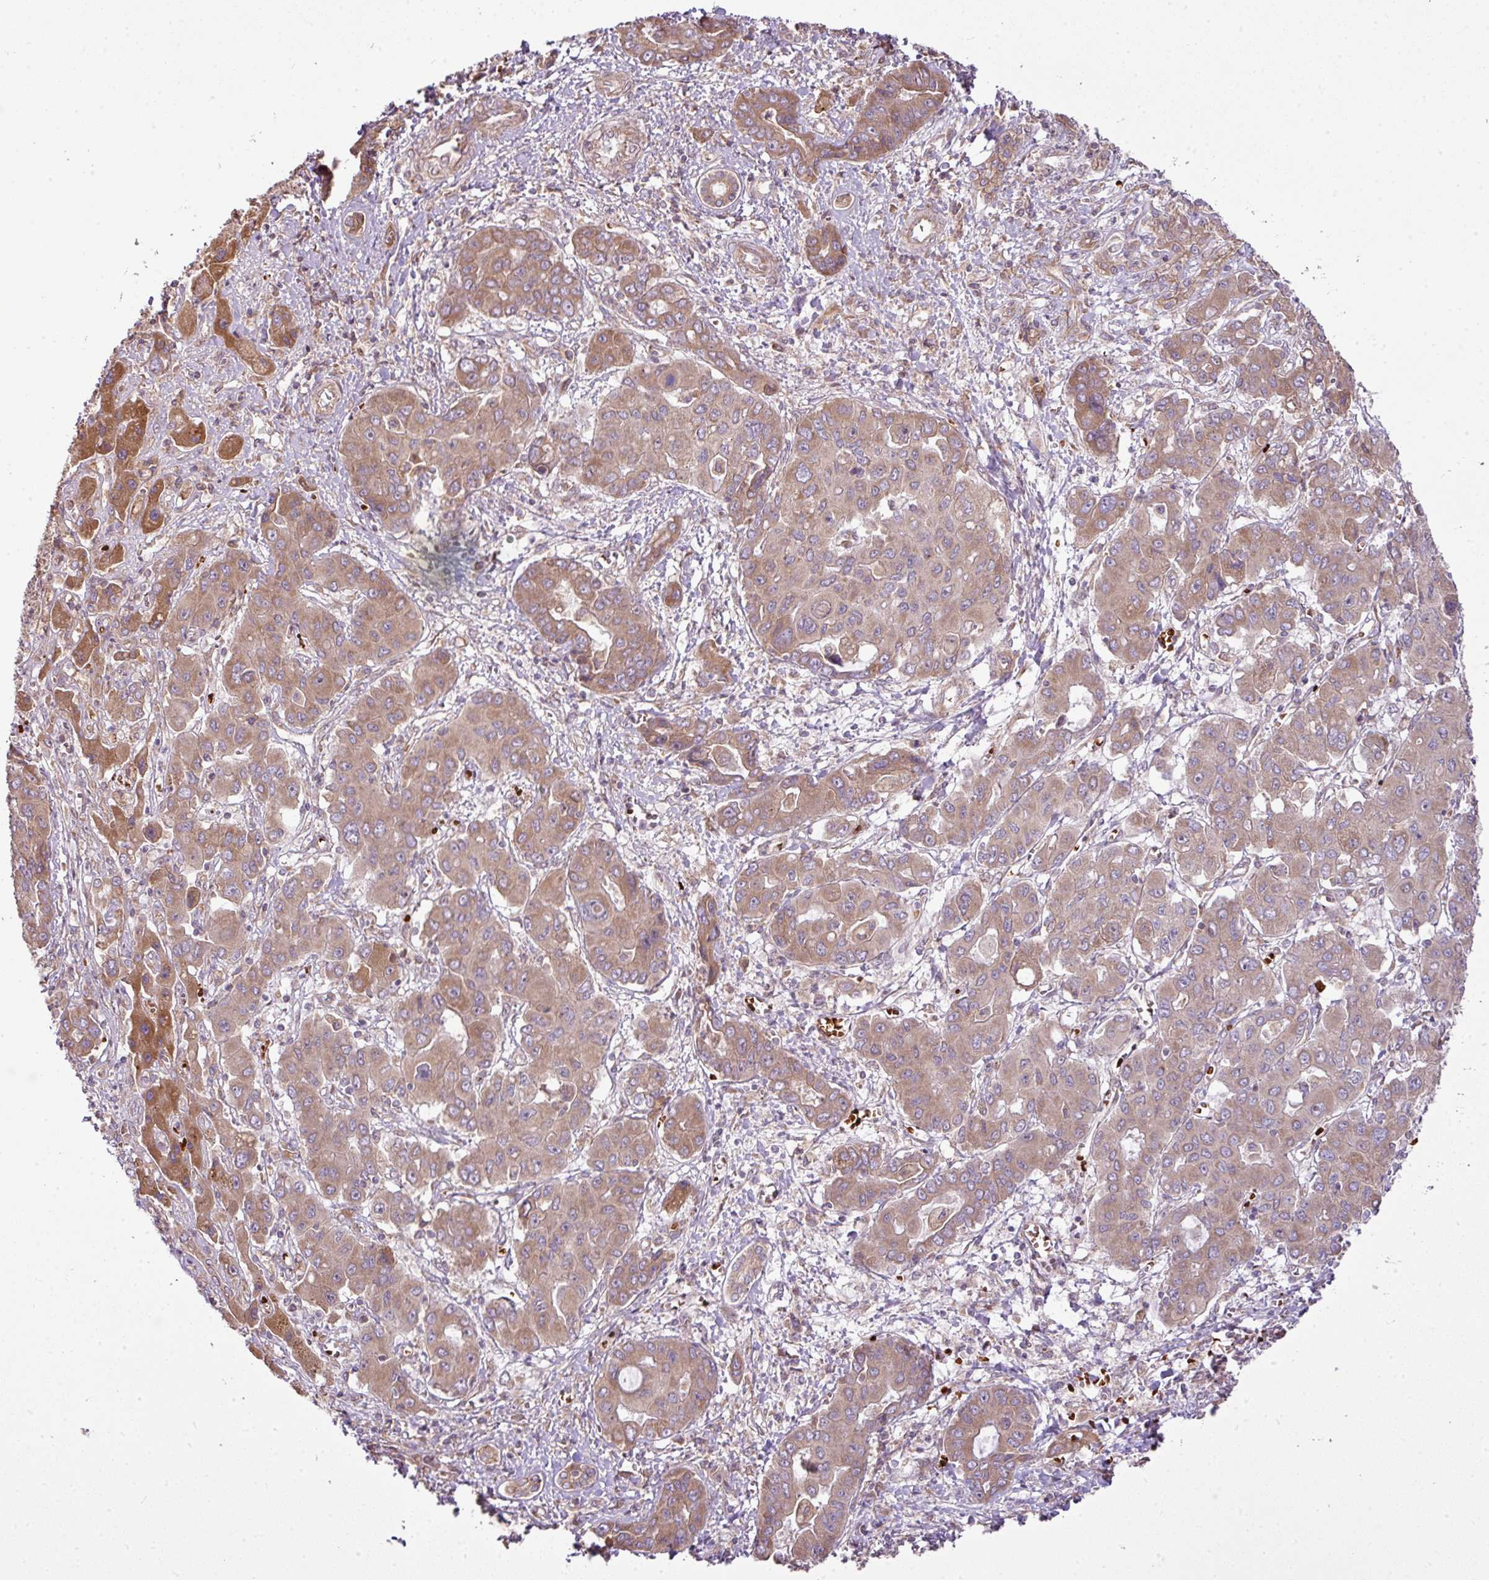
{"staining": {"intensity": "moderate", "quantity": ">75%", "location": "cytoplasmic/membranous"}, "tissue": "liver cancer", "cell_type": "Tumor cells", "image_type": "cancer", "snomed": [{"axis": "morphology", "description": "Cholangiocarcinoma"}, {"axis": "topography", "description": "Liver"}], "caption": "There is medium levels of moderate cytoplasmic/membranous positivity in tumor cells of liver cancer (cholangiocarcinoma), as demonstrated by immunohistochemical staining (brown color).", "gene": "COX18", "patient": {"sex": "male", "age": 67}}